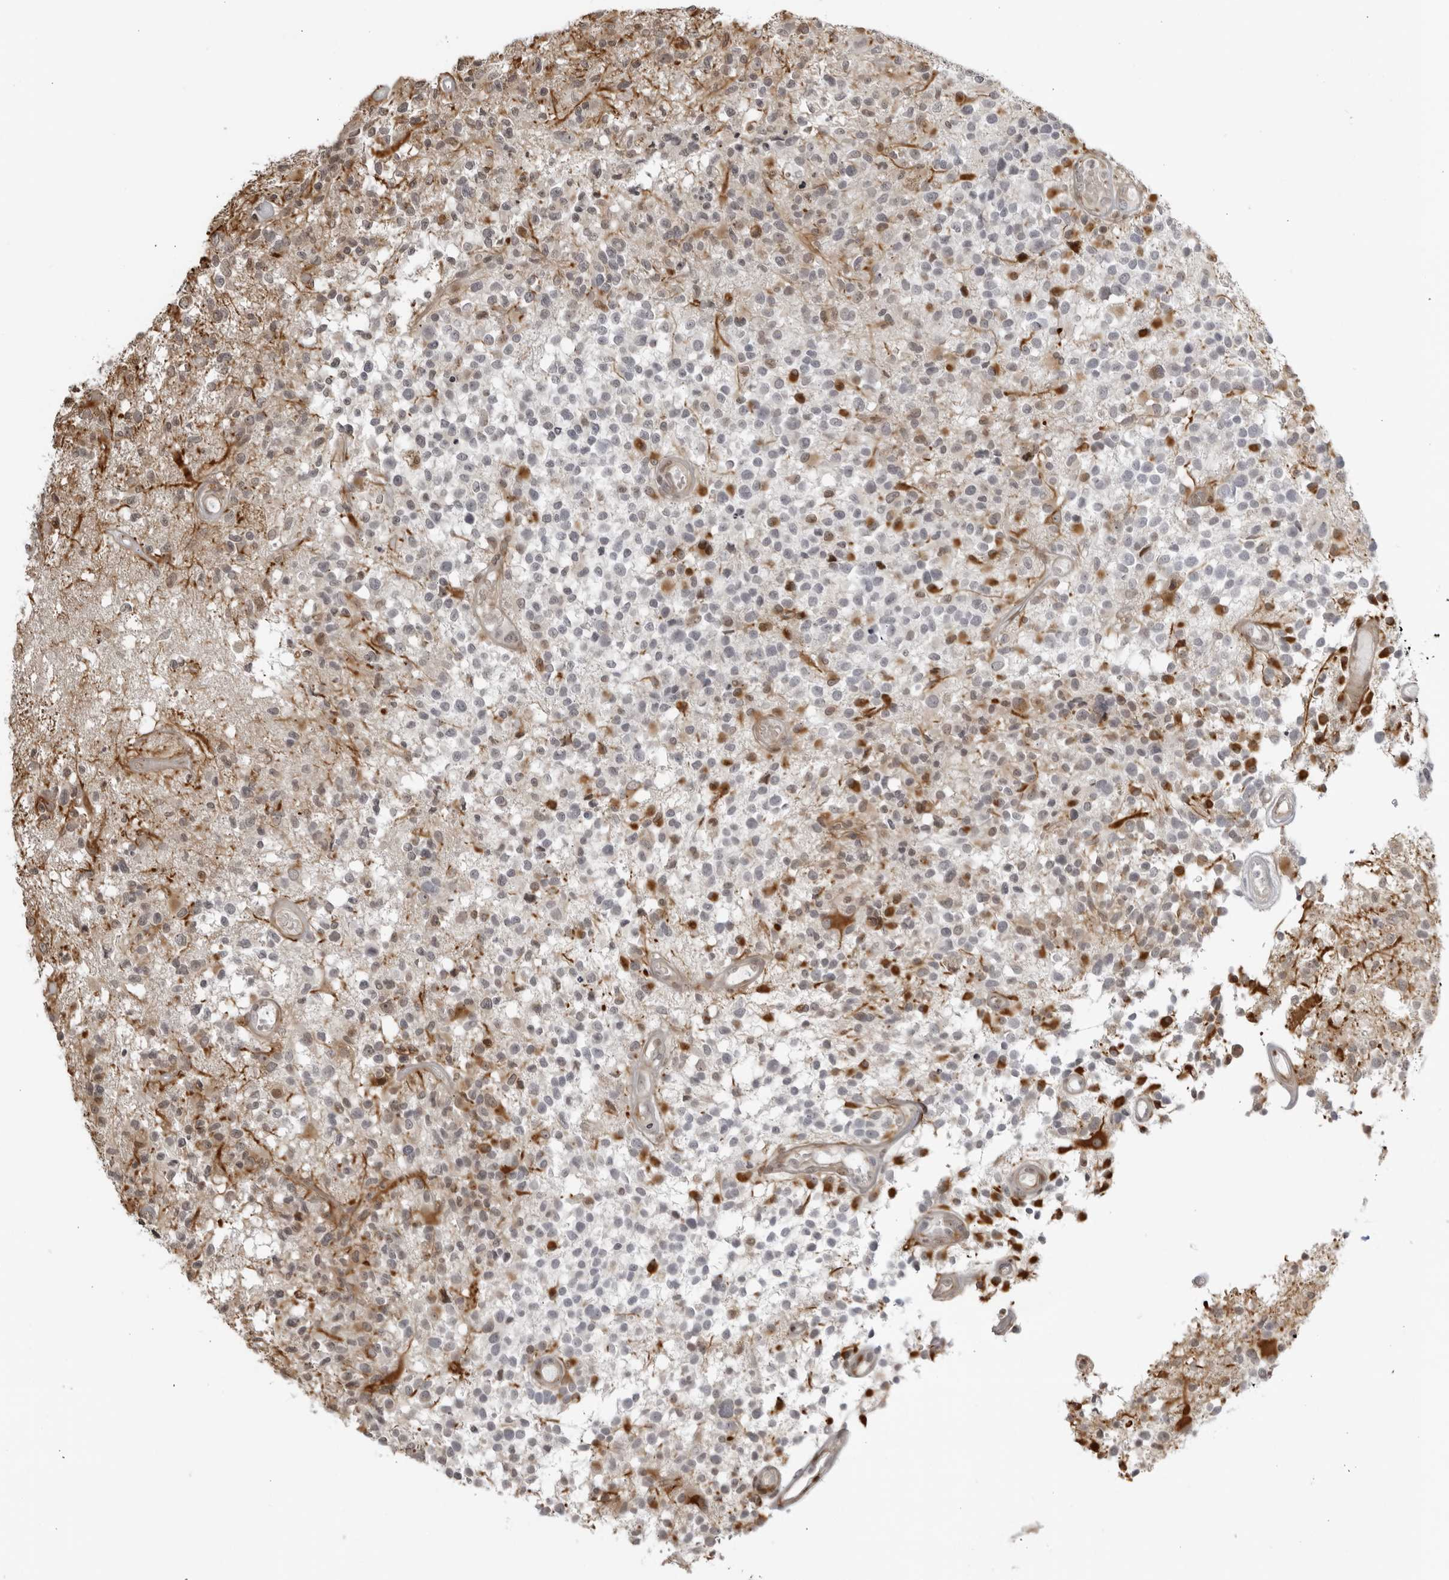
{"staining": {"intensity": "moderate", "quantity": "<25%", "location": "cytoplasmic/membranous"}, "tissue": "glioma", "cell_type": "Tumor cells", "image_type": "cancer", "snomed": [{"axis": "morphology", "description": "Glioma, malignant, High grade"}, {"axis": "morphology", "description": "Glioblastoma, NOS"}, {"axis": "topography", "description": "Brain"}], "caption": "High-magnification brightfield microscopy of glioblastoma stained with DAB (3,3'-diaminobenzidine) (brown) and counterstained with hematoxylin (blue). tumor cells exhibit moderate cytoplasmic/membranous staining is seen in approximately<25% of cells. (DAB (3,3'-diaminobenzidine) IHC, brown staining for protein, blue staining for nuclei).", "gene": "TCF21", "patient": {"sex": "male", "age": 60}}